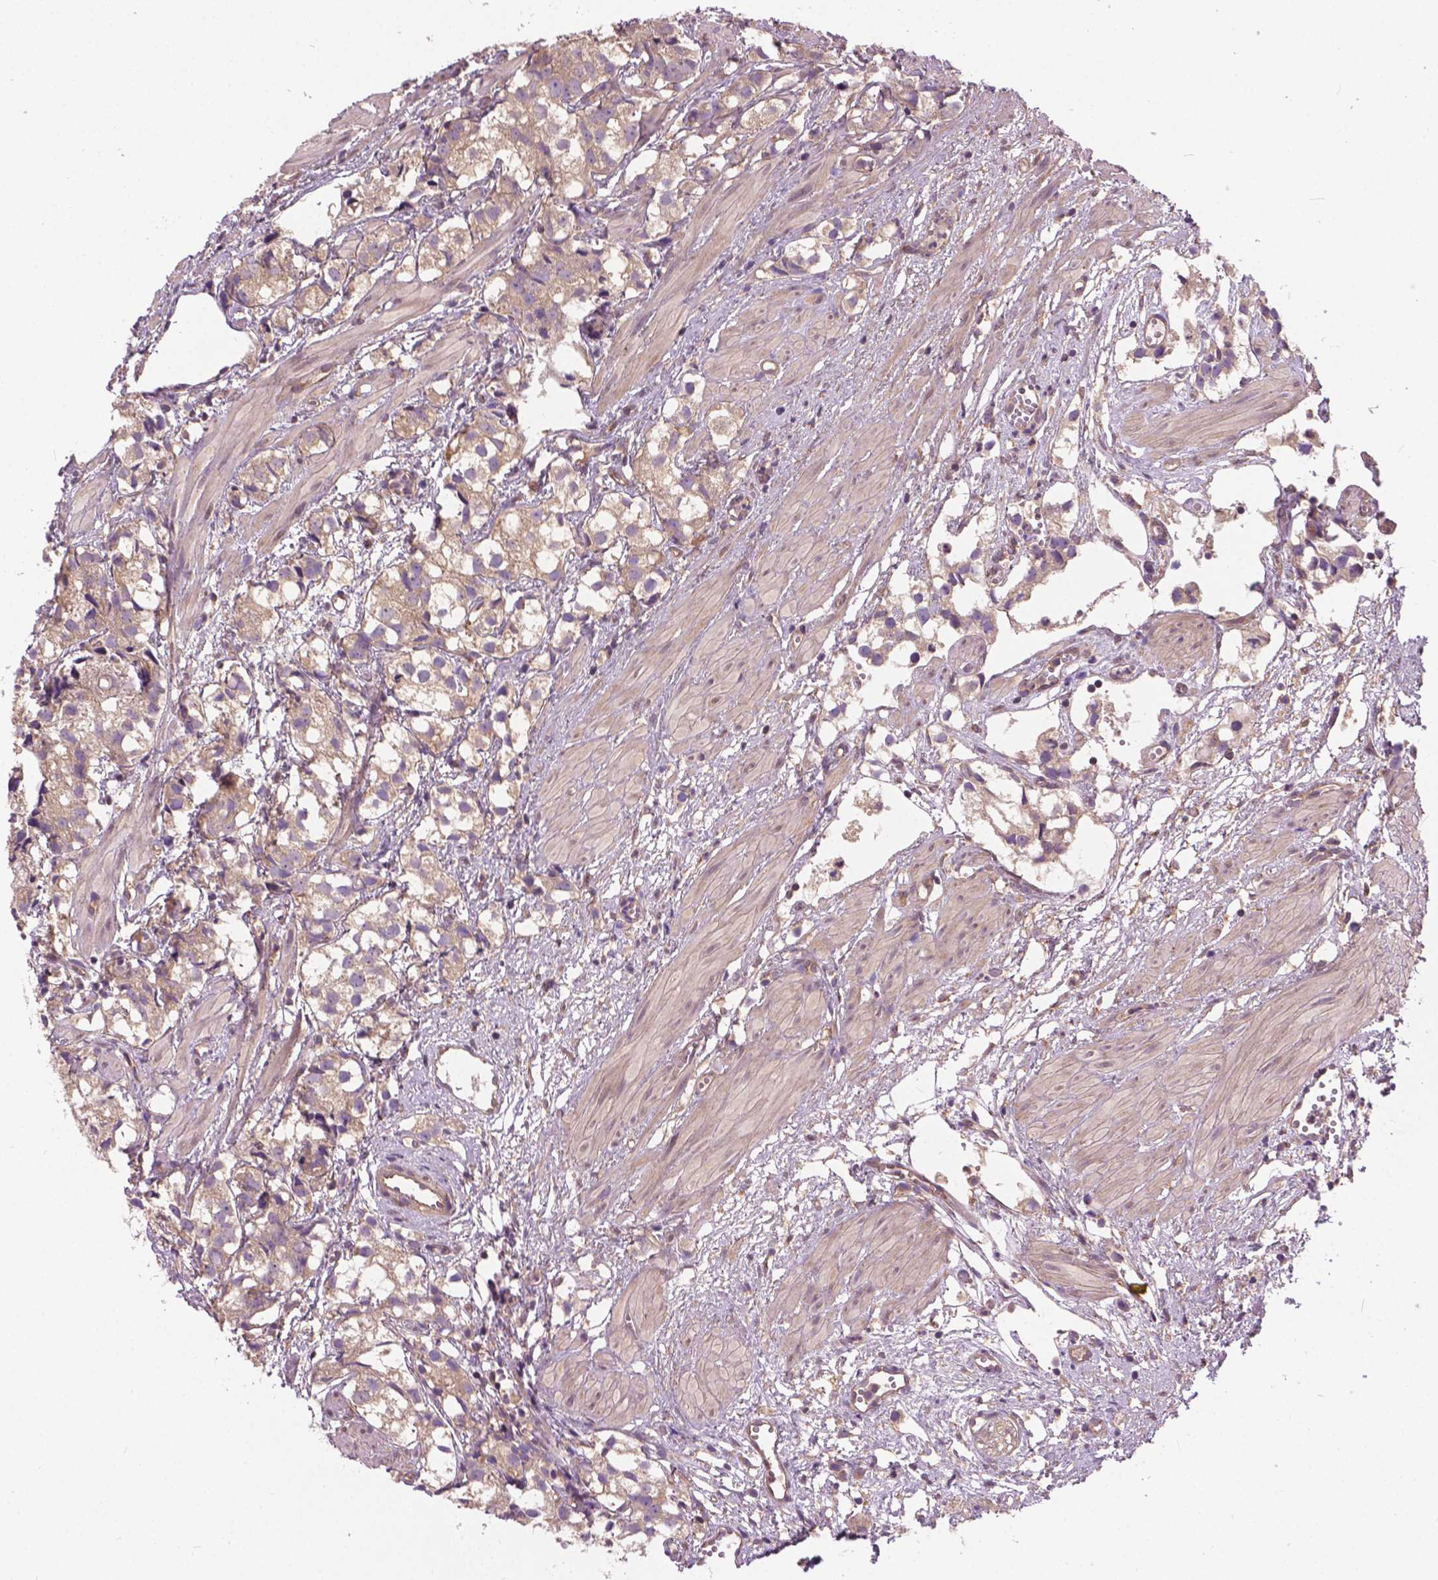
{"staining": {"intensity": "negative", "quantity": "none", "location": "none"}, "tissue": "prostate cancer", "cell_type": "Tumor cells", "image_type": "cancer", "snomed": [{"axis": "morphology", "description": "Adenocarcinoma, High grade"}, {"axis": "topography", "description": "Prostate"}], "caption": "Human prostate adenocarcinoma (high-grade) stained for a protein using IHC shows no expression in tumor cells.", "gene": "MZT1", "patient": {"sex": "male", "age": 68}}